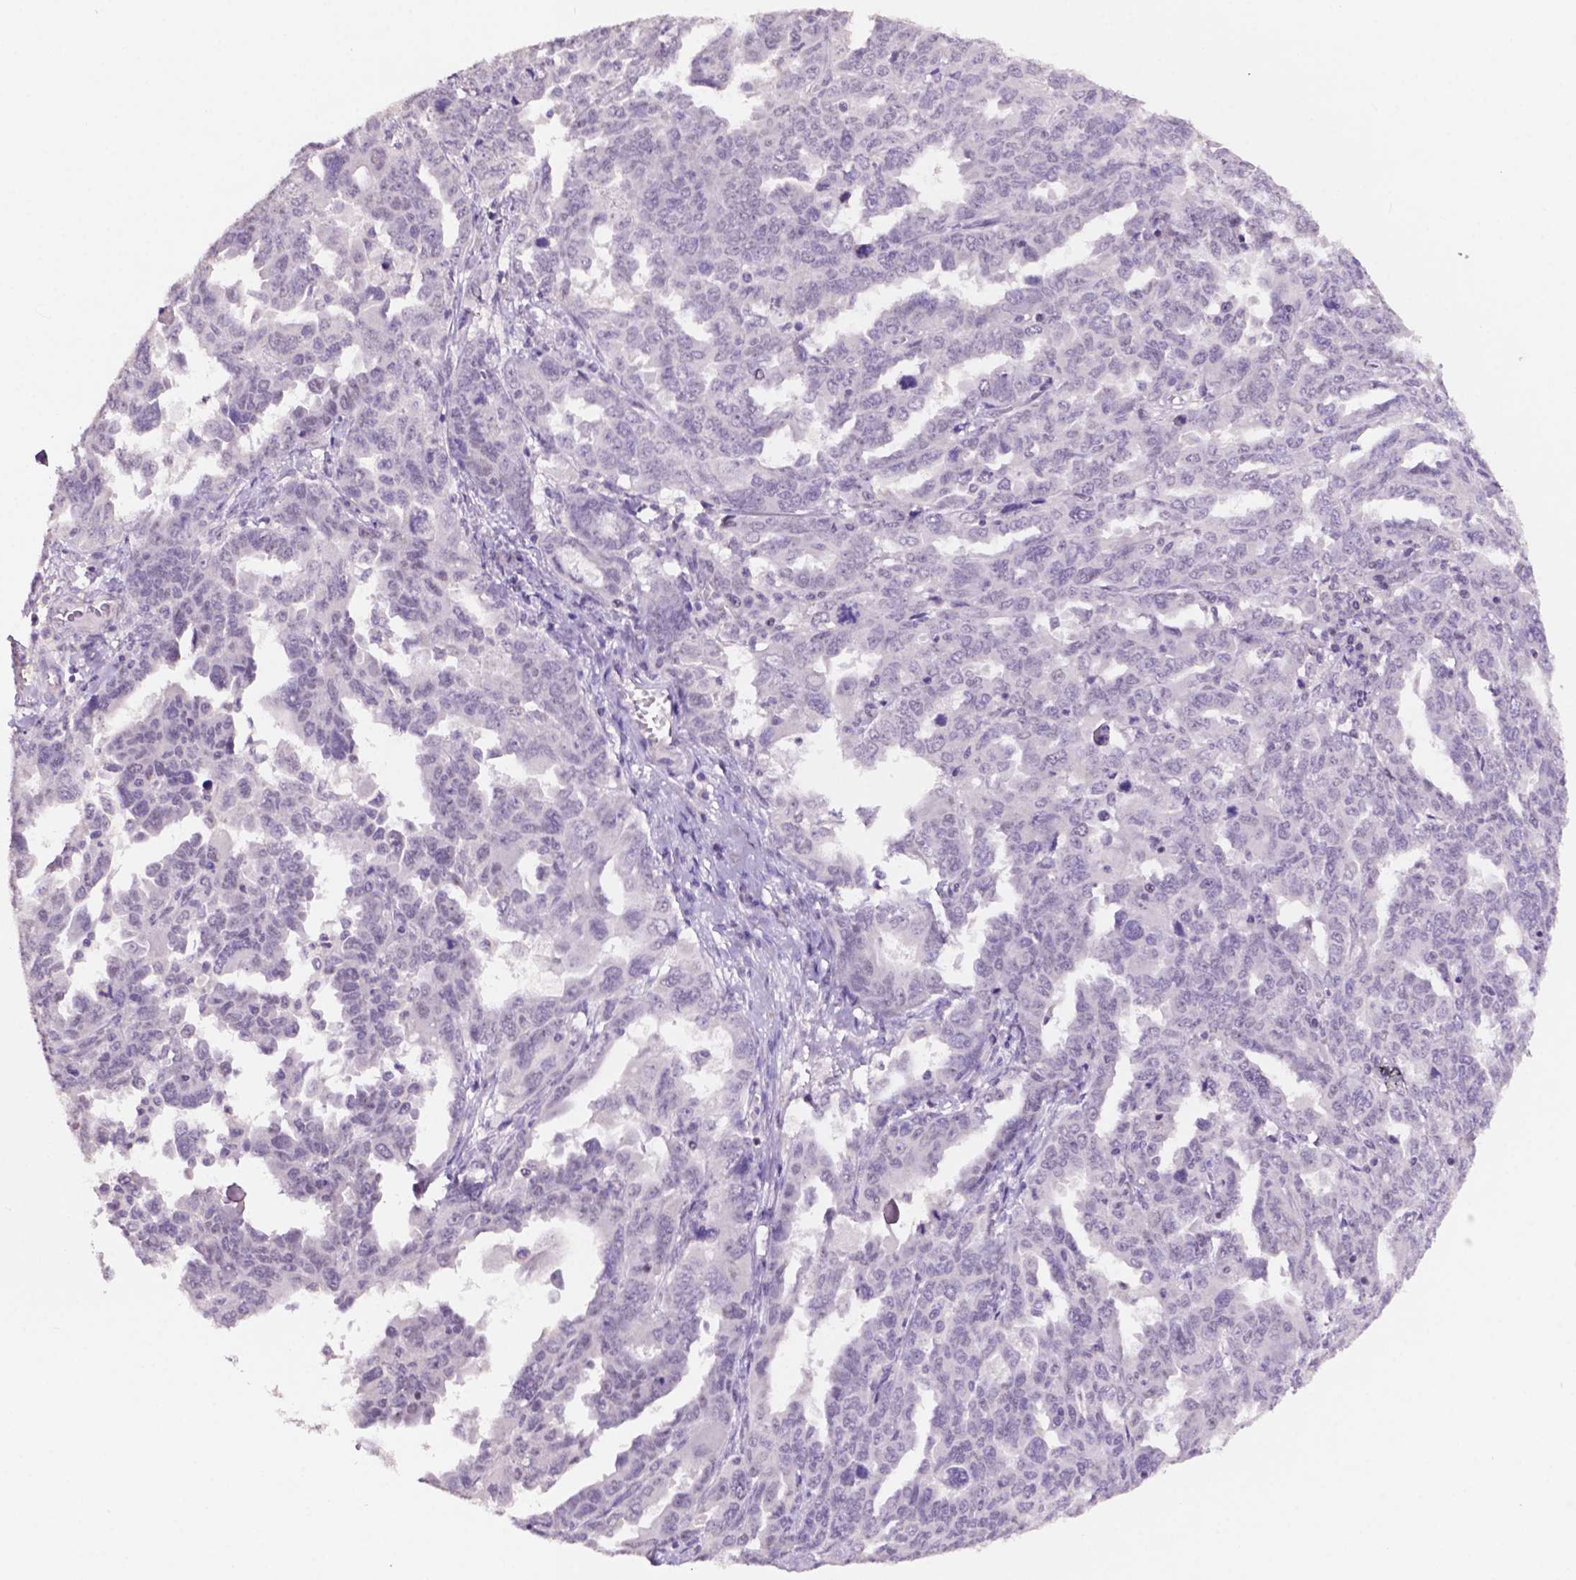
{"staining": {"intensity": "negative", "quantity": "none", "location": "none"}, "tissue": "ovarian cancer", "cell_type": "Tumor cells", "image_type": "cancer", "snomed": [{"axis": "morphology", "description": "Adenocarcinoma, NOS"}, {"axis": "morphology", "description": "Carcinoma, endometroid"}, {"axis": "topography", "description": "Ovary"}], "caption": "Immunohistochemistry (IHC) histopathology image of ovarian cancer (adenocarcinoma) stained for a protein (brown), which shows no positivity in tumor cells.", "gene": "NCOR1", "patient": {"sex": "female", "age": 72}}